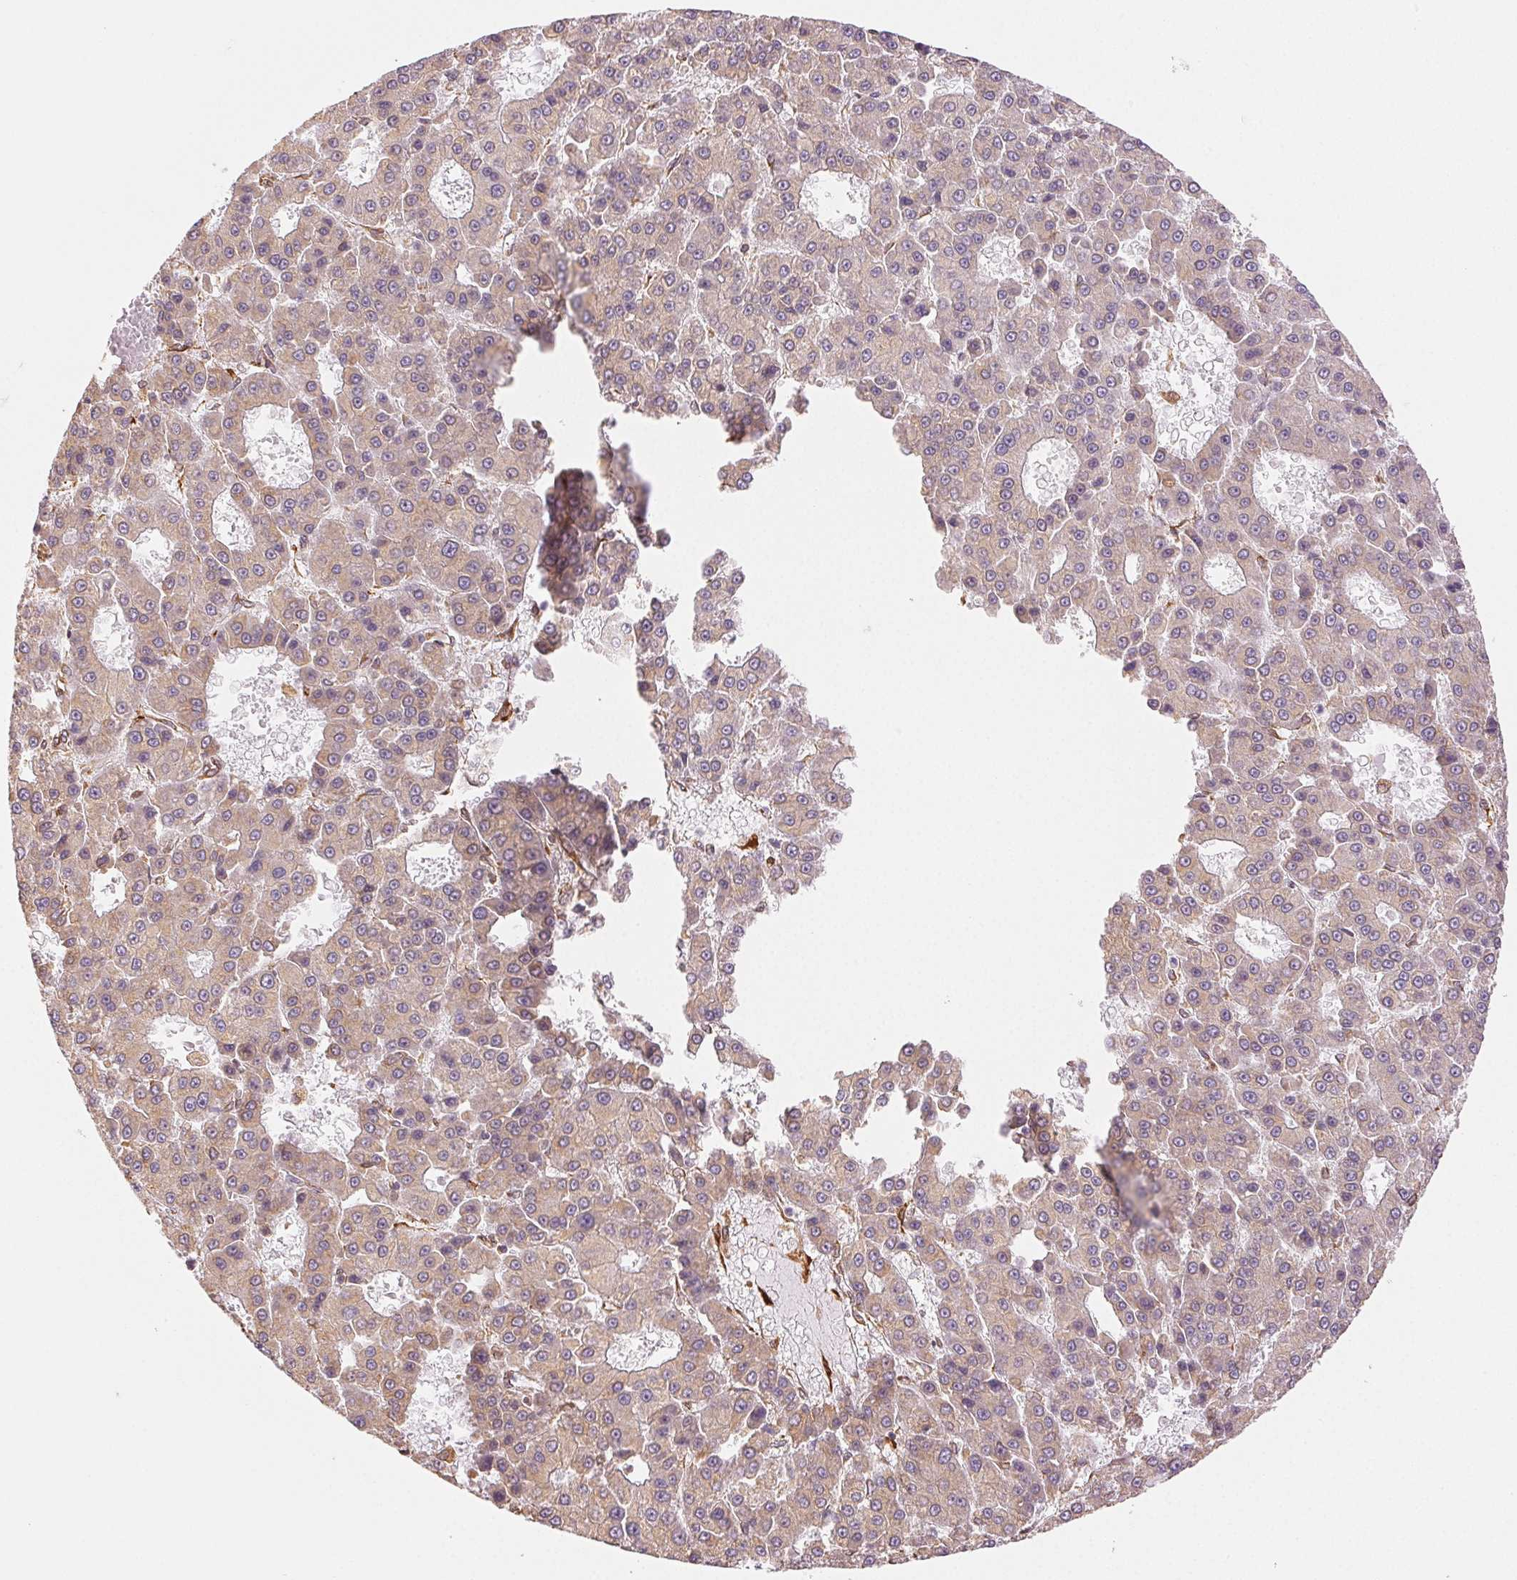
{"staining": {"intensity": "weak", "quantity": "25%-75%", "location": "cytoplasmic/membranous"}, "tissue": "liver cancer", "cell_type": "Tumor cells", "image_type": "cancer", "snomed": [{"axis": "morphology", "description": "Carcinoma, Hepatocellular, NOS"}, {"axis": "topography", "description": "Liver"}], "caption": "Immunohistochemistry (DAB) staining of human liver cancer exhibits weak cytoplasmic/membranous protein expression in about 25%-75% of tumor cells. (Brightfield microscopy of DAB IHC at high magnification).", "gene": "RCN3", "patient": {"sex": "male", "age": 70}}